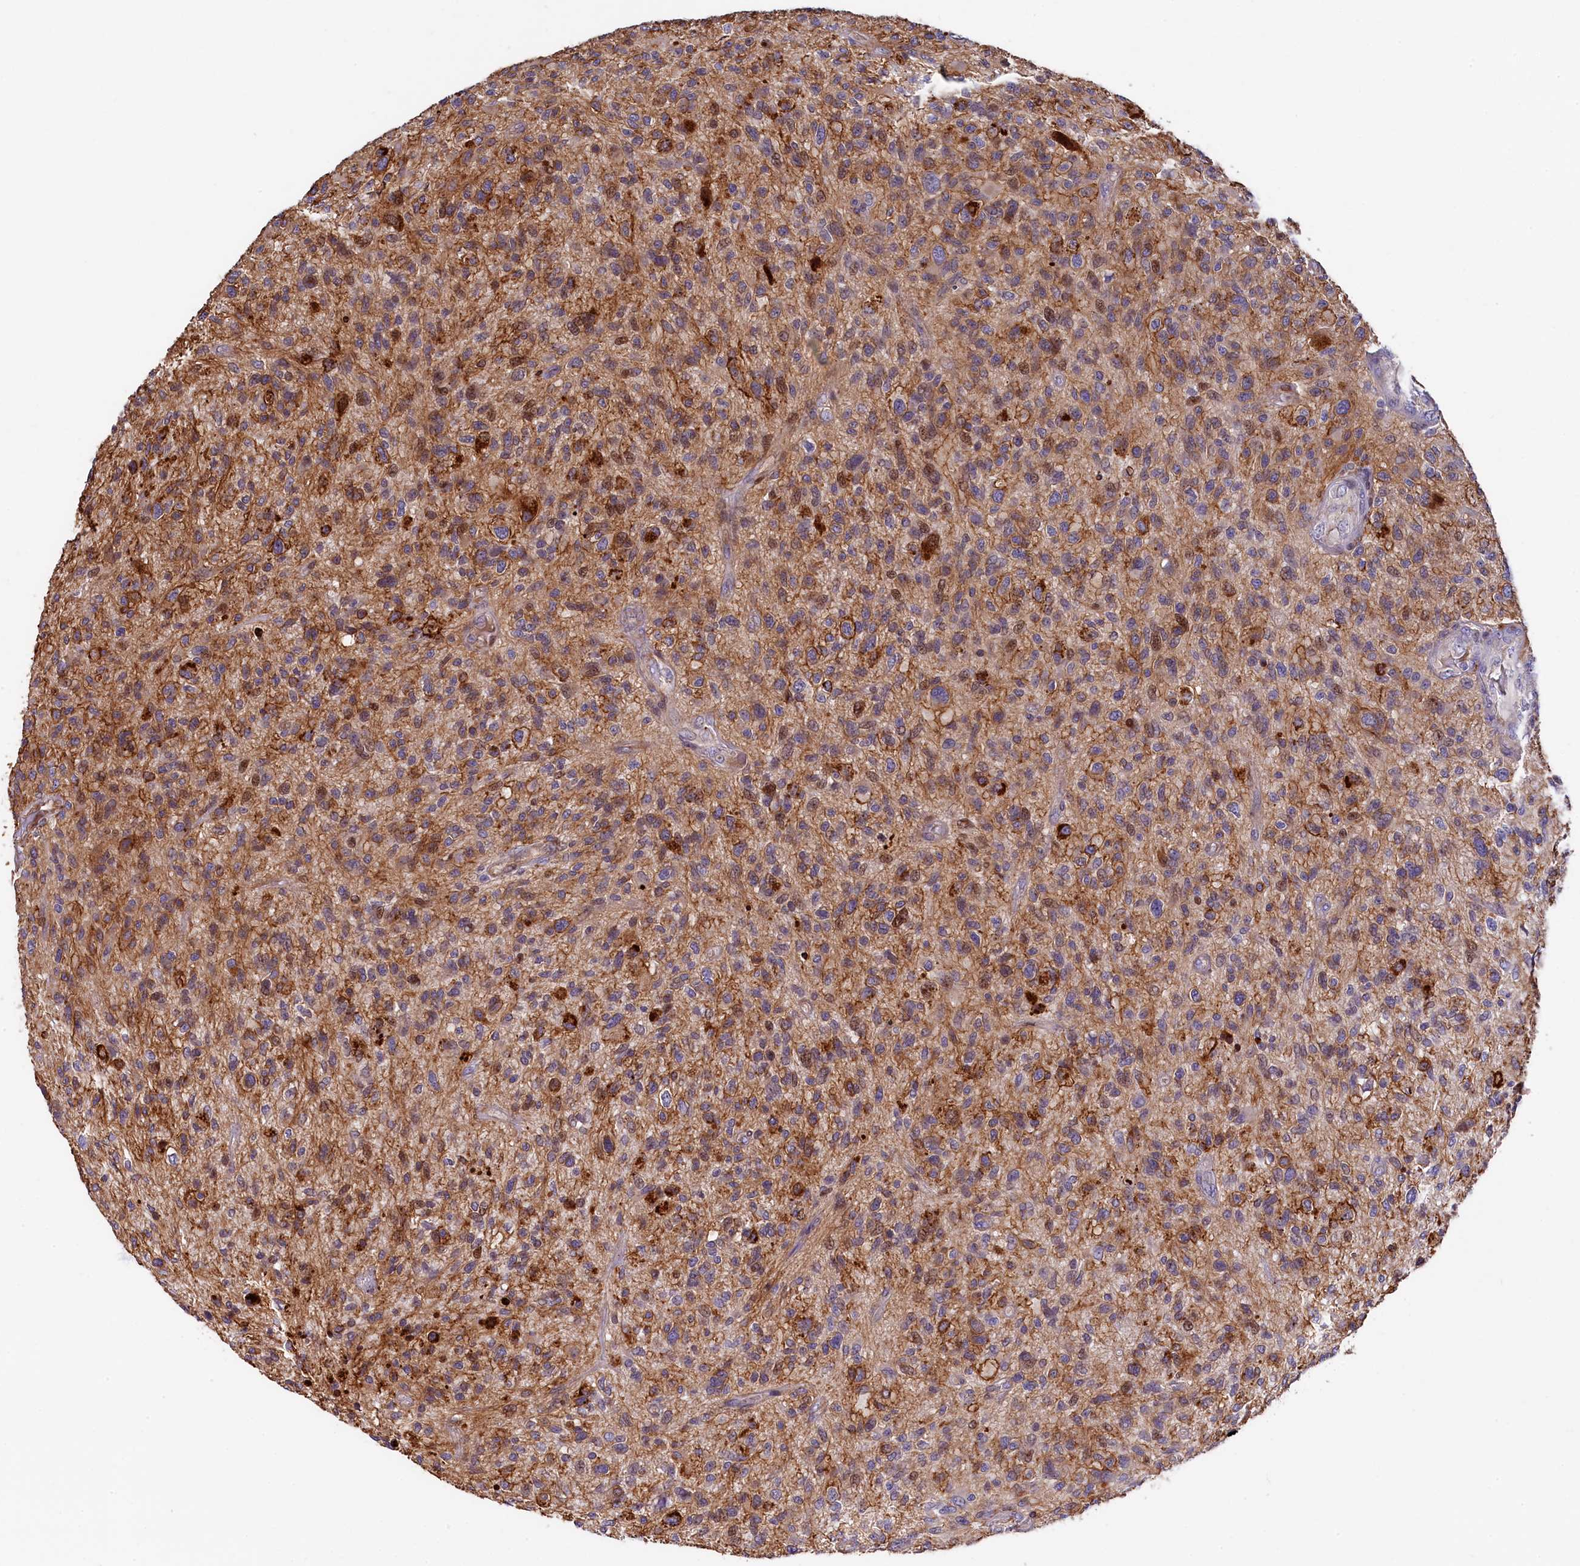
{"staining": {"intensity": "weak", "quantity": ">75%", "location": "cytoplasmic/membranous"}, "tissue": "glioma", "cell_type": "Tumor cells", "image_type": "cancer", "snomed": [{"axis": "morphology", "description": "Glioma, malignant, High grade"}, {"axis": "topography", "description": "Brain"}], "caption": "This photomicrograph displays glioma stained with immunohistochemistry to label a protein in brown. The cytoplasmic/membranous of tumor cells show weak positivity for the protein. Nuclei are counter-stained blue.", "gene": "TGDS", "patient": {"sex": "male", "age": 47}}